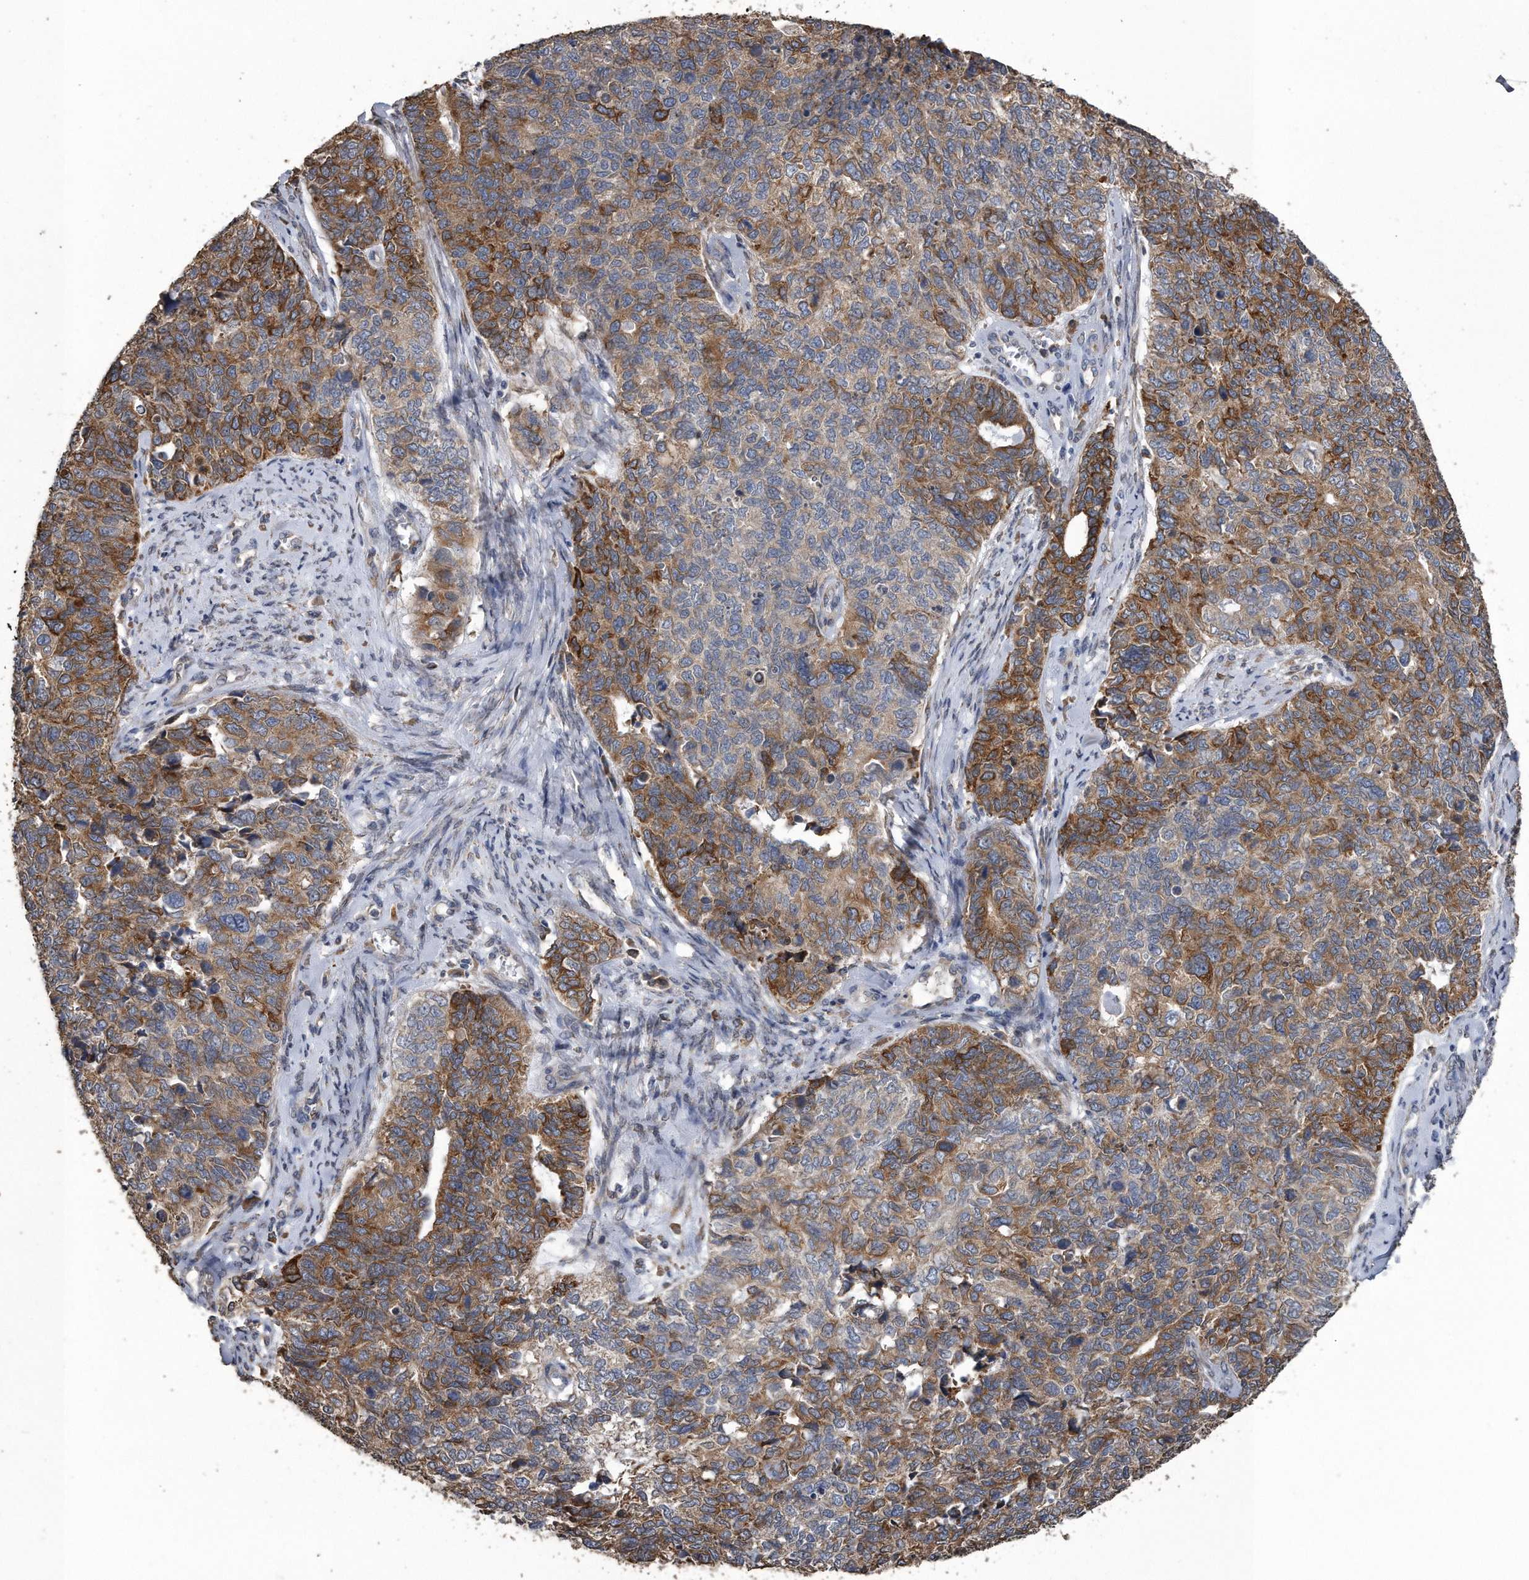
{"staining": {"intensity": "moderate", "quantity": ">75%", "location": "cytoplasmic/membranous"}, "tissue": "cervical cancer", "cell_type": "Tumor cells", "image_type": "cancer", "snomed": [{"axis": "morphology", "description": "Squamous cell carcinoma, NOS"}, {"axis": "topography", "description": "Cervix"}], "caption": "The immunohistochemical stain highlights moderate cytoplasmic/membranous positivity in tumor cells of cervical cancer (squamous cell carcinoma) tissue. The protein is shown in brown color, while the nuclei are stained blue.", "gene": "PCLO", "patient": {"sex": "female", "age": 63}}